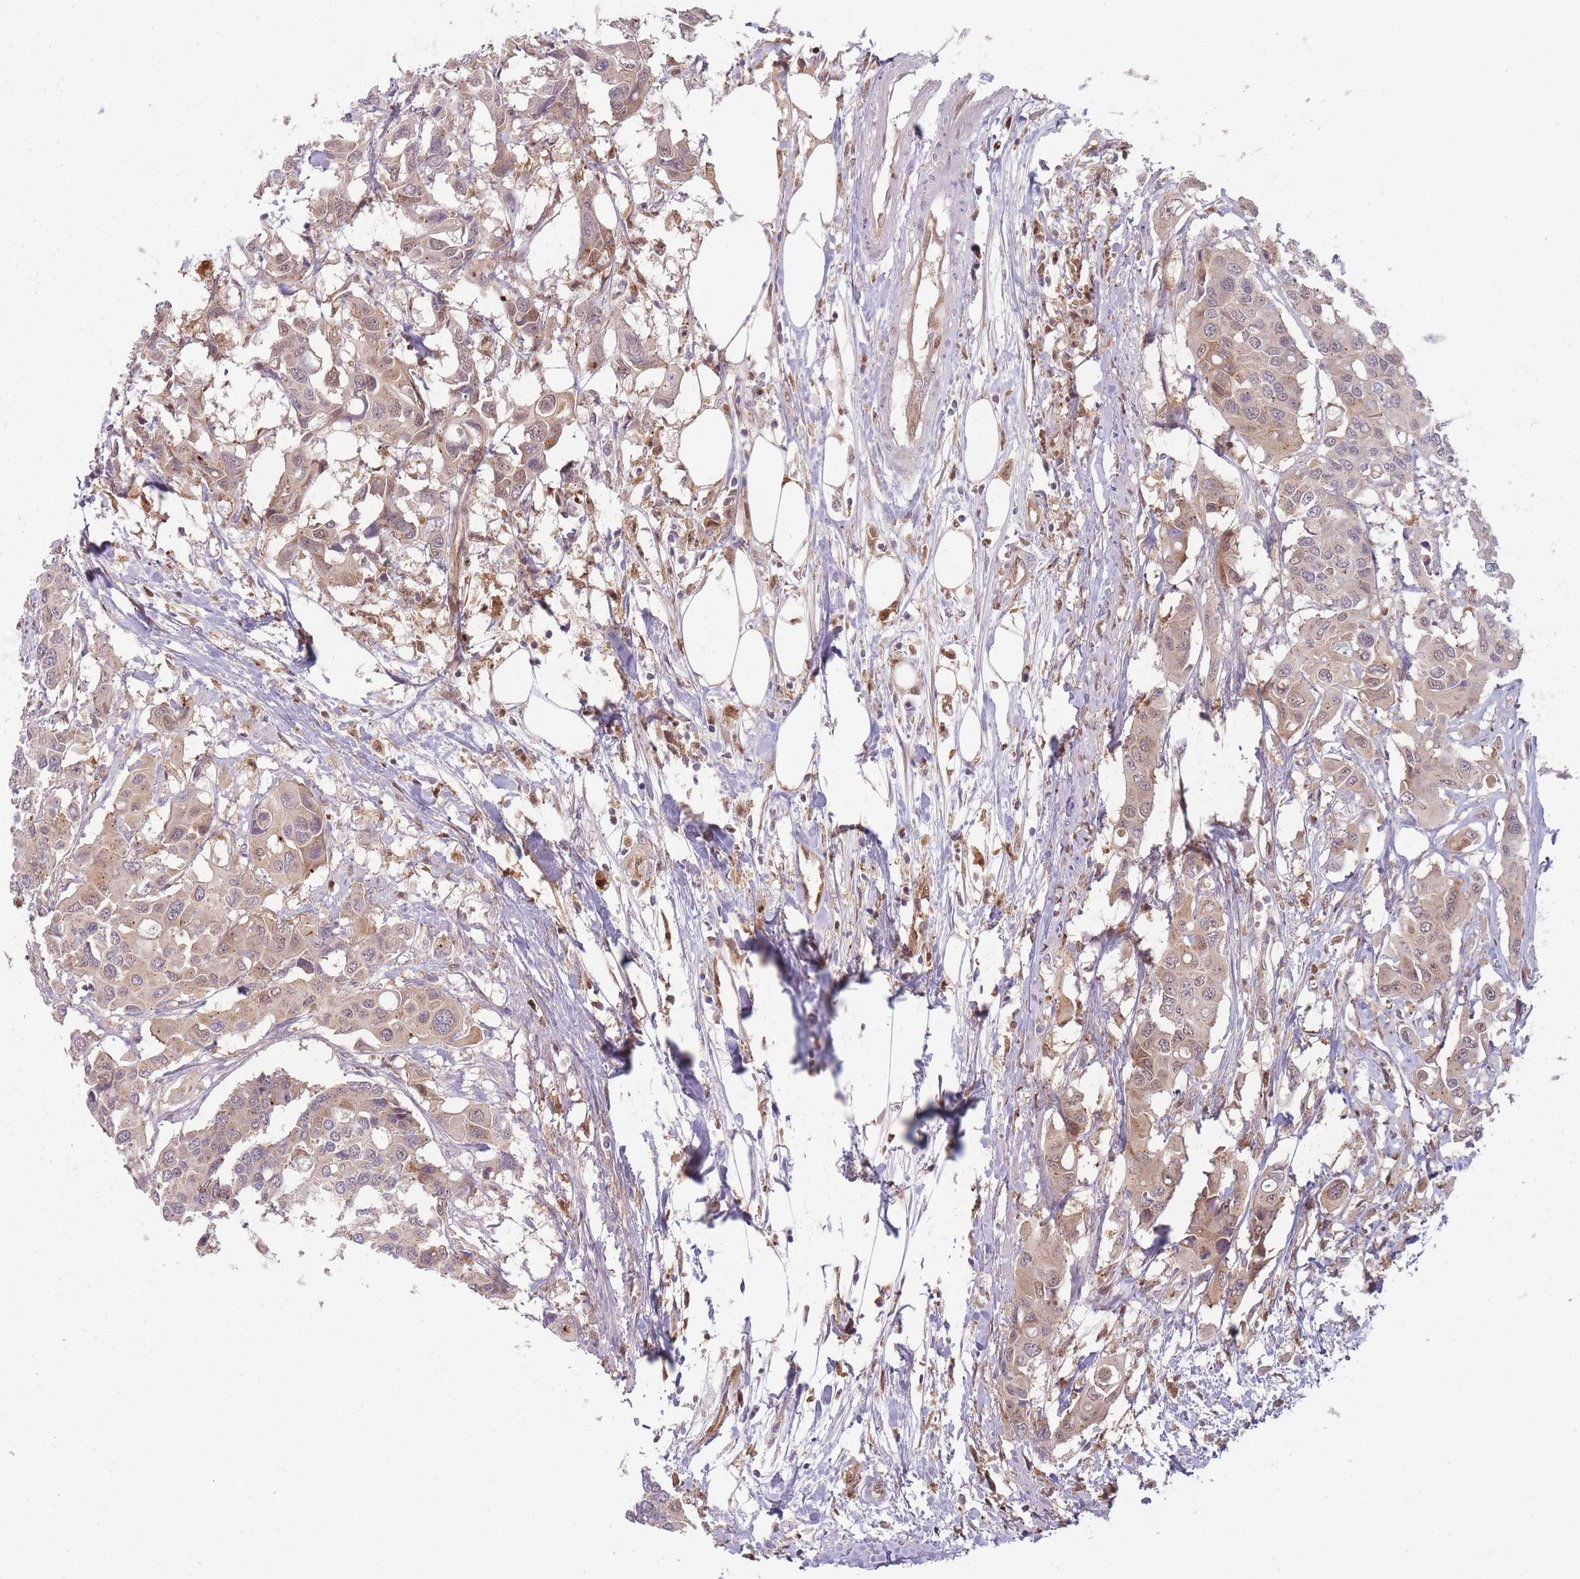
{"staining": {"intensity": "weak", "quantity": "25%-75%", "location": "cytoplasmic/membranous,nuclear"}, "tissue": "colorectal cancer", "cell_type": "Tumor cells", "image_type": "cancer", "snomed": [{"axis": "morphology", "description": "Adenocarcinoma, NOS"}, {"axis": "topography", "description": "Colon"}], "caption": "Colorectal cancer stained with DAB (3,3'-diaminobenzidine) immunohistochemistry (IHC) demonstrates low levels of weak cytoplasmic/membranous and nuclear expression in about 25%-75% of tumor cells.", "gene": "LGALS9", "patient": {"sex": "male", "age": 77}}